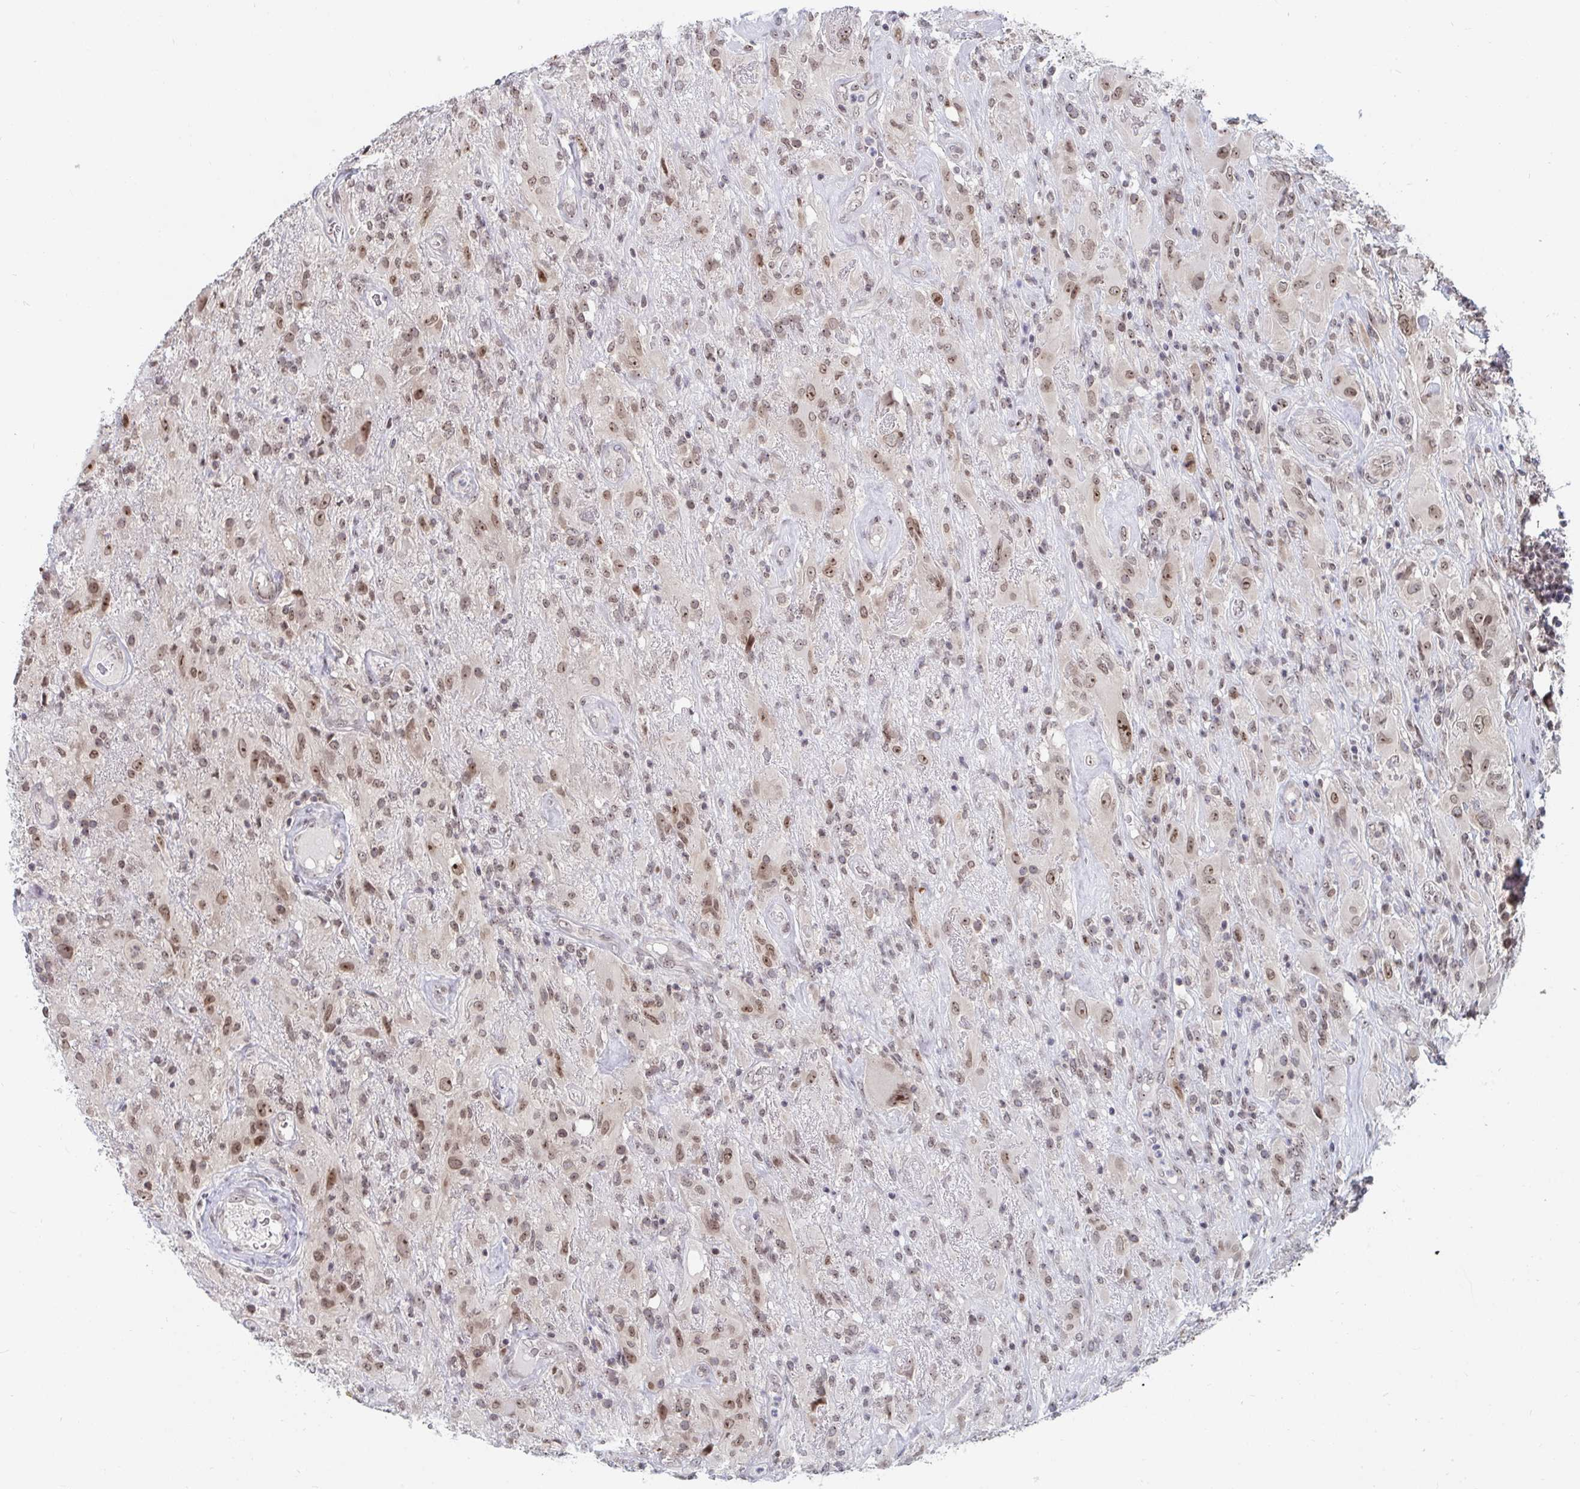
{"staining": {"intensity": "moderate", "quantity": "25%-75%", "location": "nuclear"}, "tissue": "glioma", "cell_type": "Tumor cells", "image_type": "cancer", "snomed": [{"axis": "morphology", "description": "Glioma, malignant, High grade"}, {"axis": "topography", "description": "Brain"}], "caption": "Protein staining by immunohistochemistry demonstrates moderate nuclear positivity in about 25%-75% of tumor cells in glioma. (Brightfield microscopy of DAB IHC at high magnification).", "gene": "TRIP12", "patient": {"sex": "male", "age": 46}}